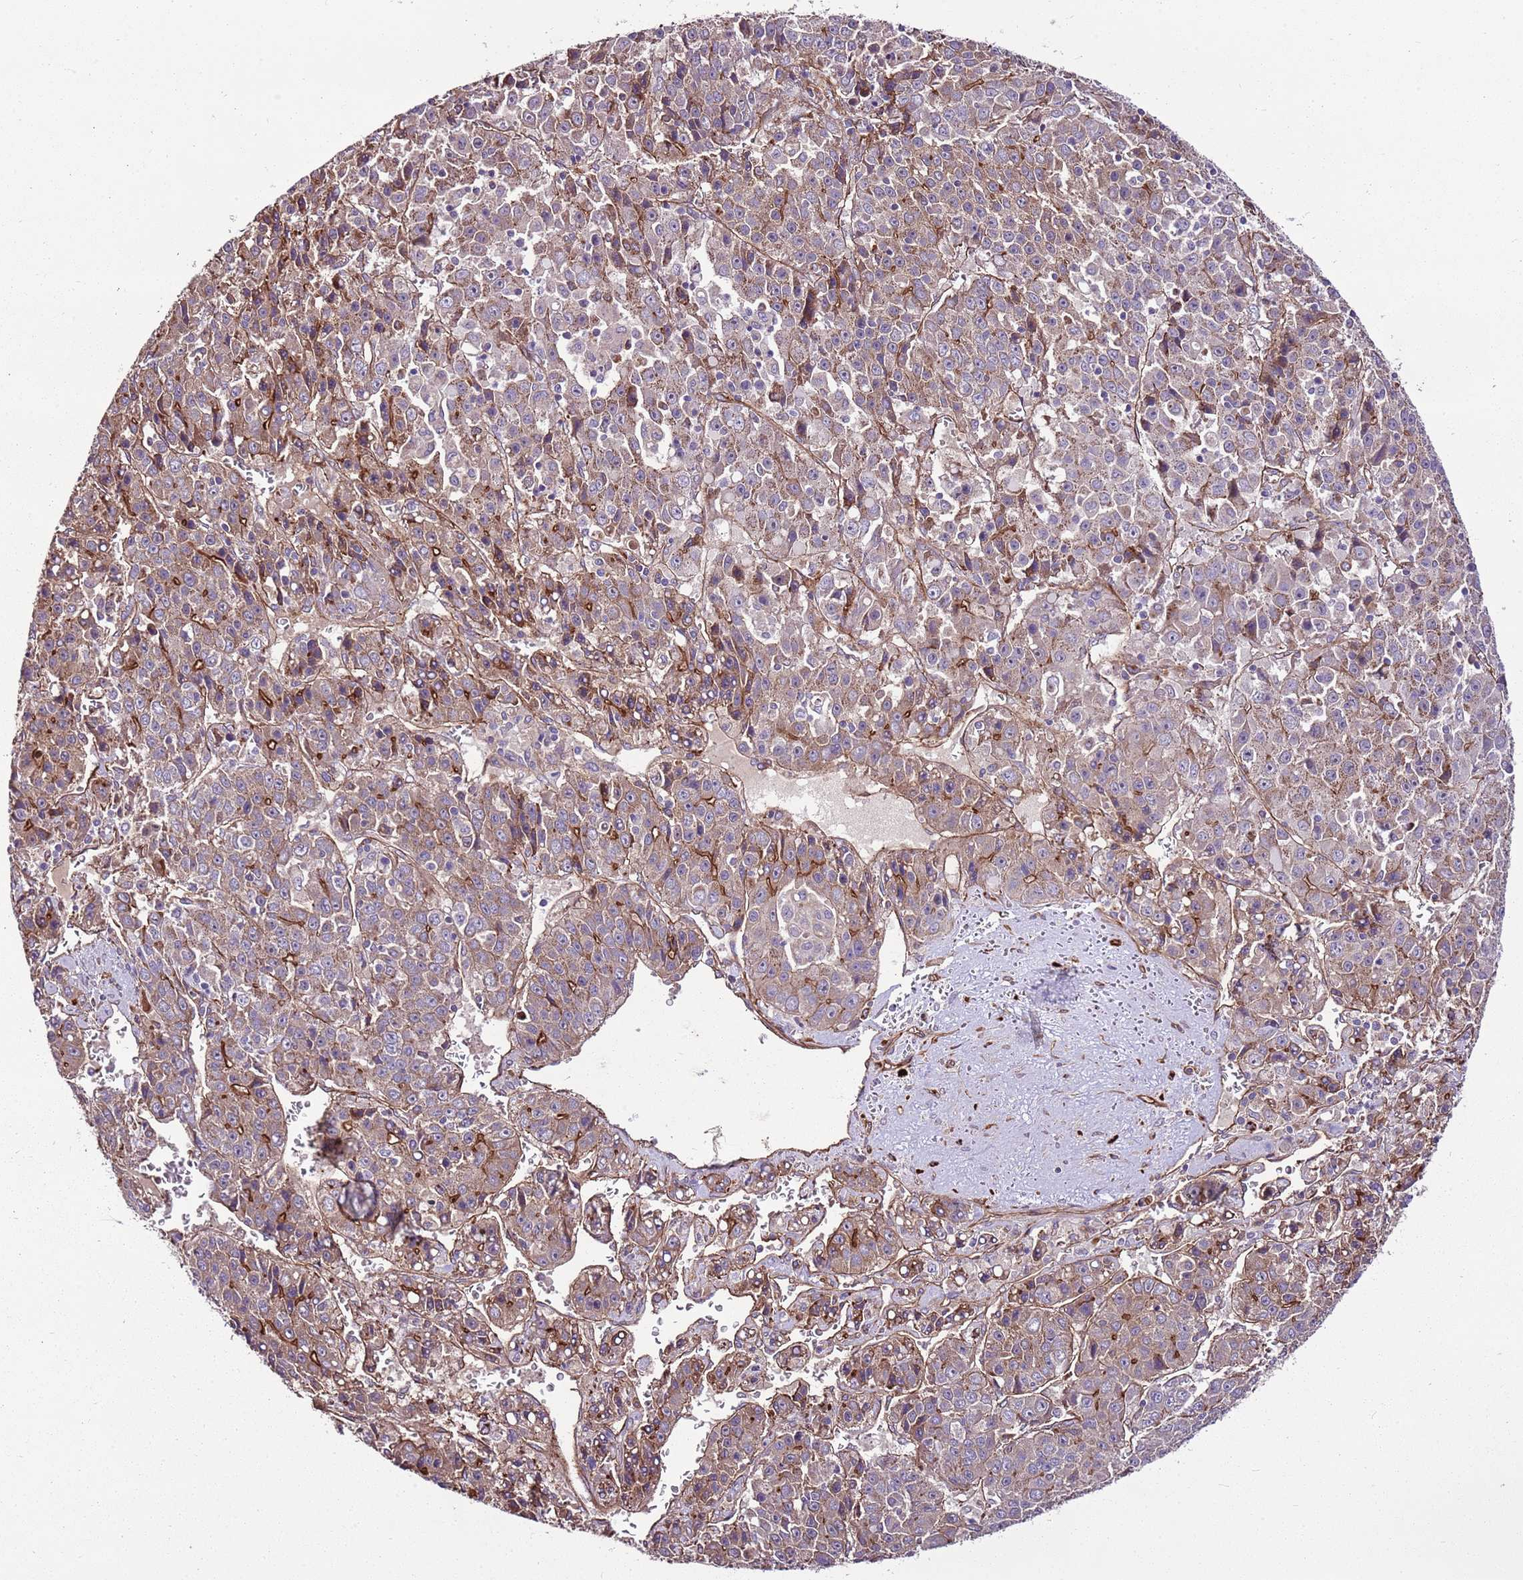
{"staining": {"intensity": "moderate", "quantity": "<25%", "location": "cytoplasmic/membranous"}, "tissue": "liver cancer", "cell_type": "Tumor cells", "image_type": "cancer", "snomed": [{"axis": "morphology", "description": "Carcinoma, Hepatocellular, NOS"}, {"axis": "topography", "description": "Liver"}], "caption": "Immunohistochemistry of human liver cancer (hepatocellular carcinoma) exhibits low levels of moderate cytoplasmic/membranous expression in approximately <25% of tumor cells.", "gene": "ZNF827", "patient": {"sex": "female", "age": 53}}